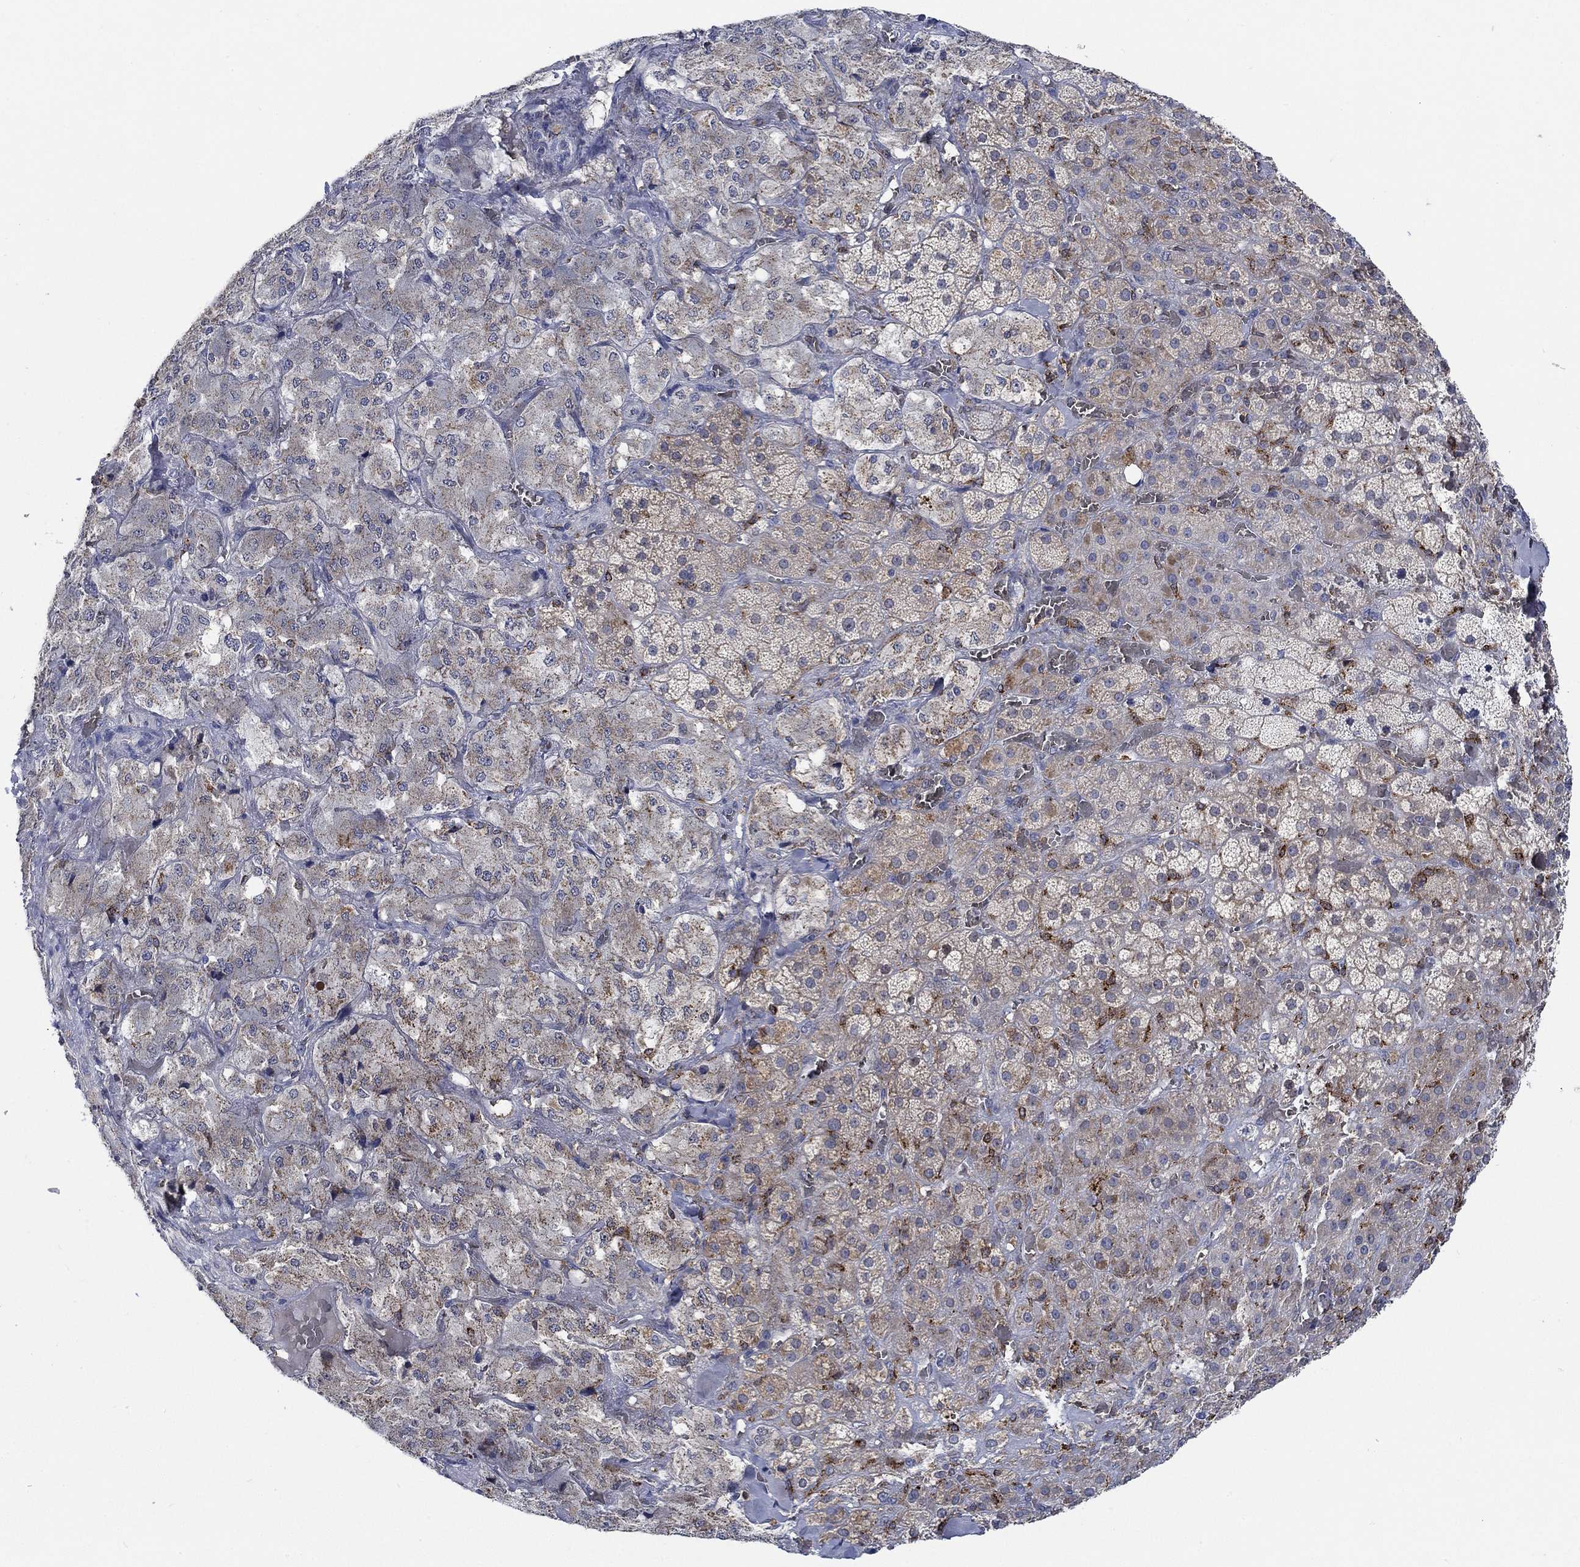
{"staining": {"intensity": "weak", "quantity": "<25%", "location": "cytoplasmic/membranous"}, "tissue": "adrenal gland", "cell_type": "Glandular cells", "image_type": "normal", "snomed": [{"axis": "morphology", "description": "Normal tissue, NOS"}, {"axis": "topography", "description": "Adrenal gland"}], "caption": "Glandular cells show no significant protein positivity in normal adrenal gland. Nuclei are stained in blue.", "gene": "MPP1", "patient": {"sex": "male", "age": 57}}